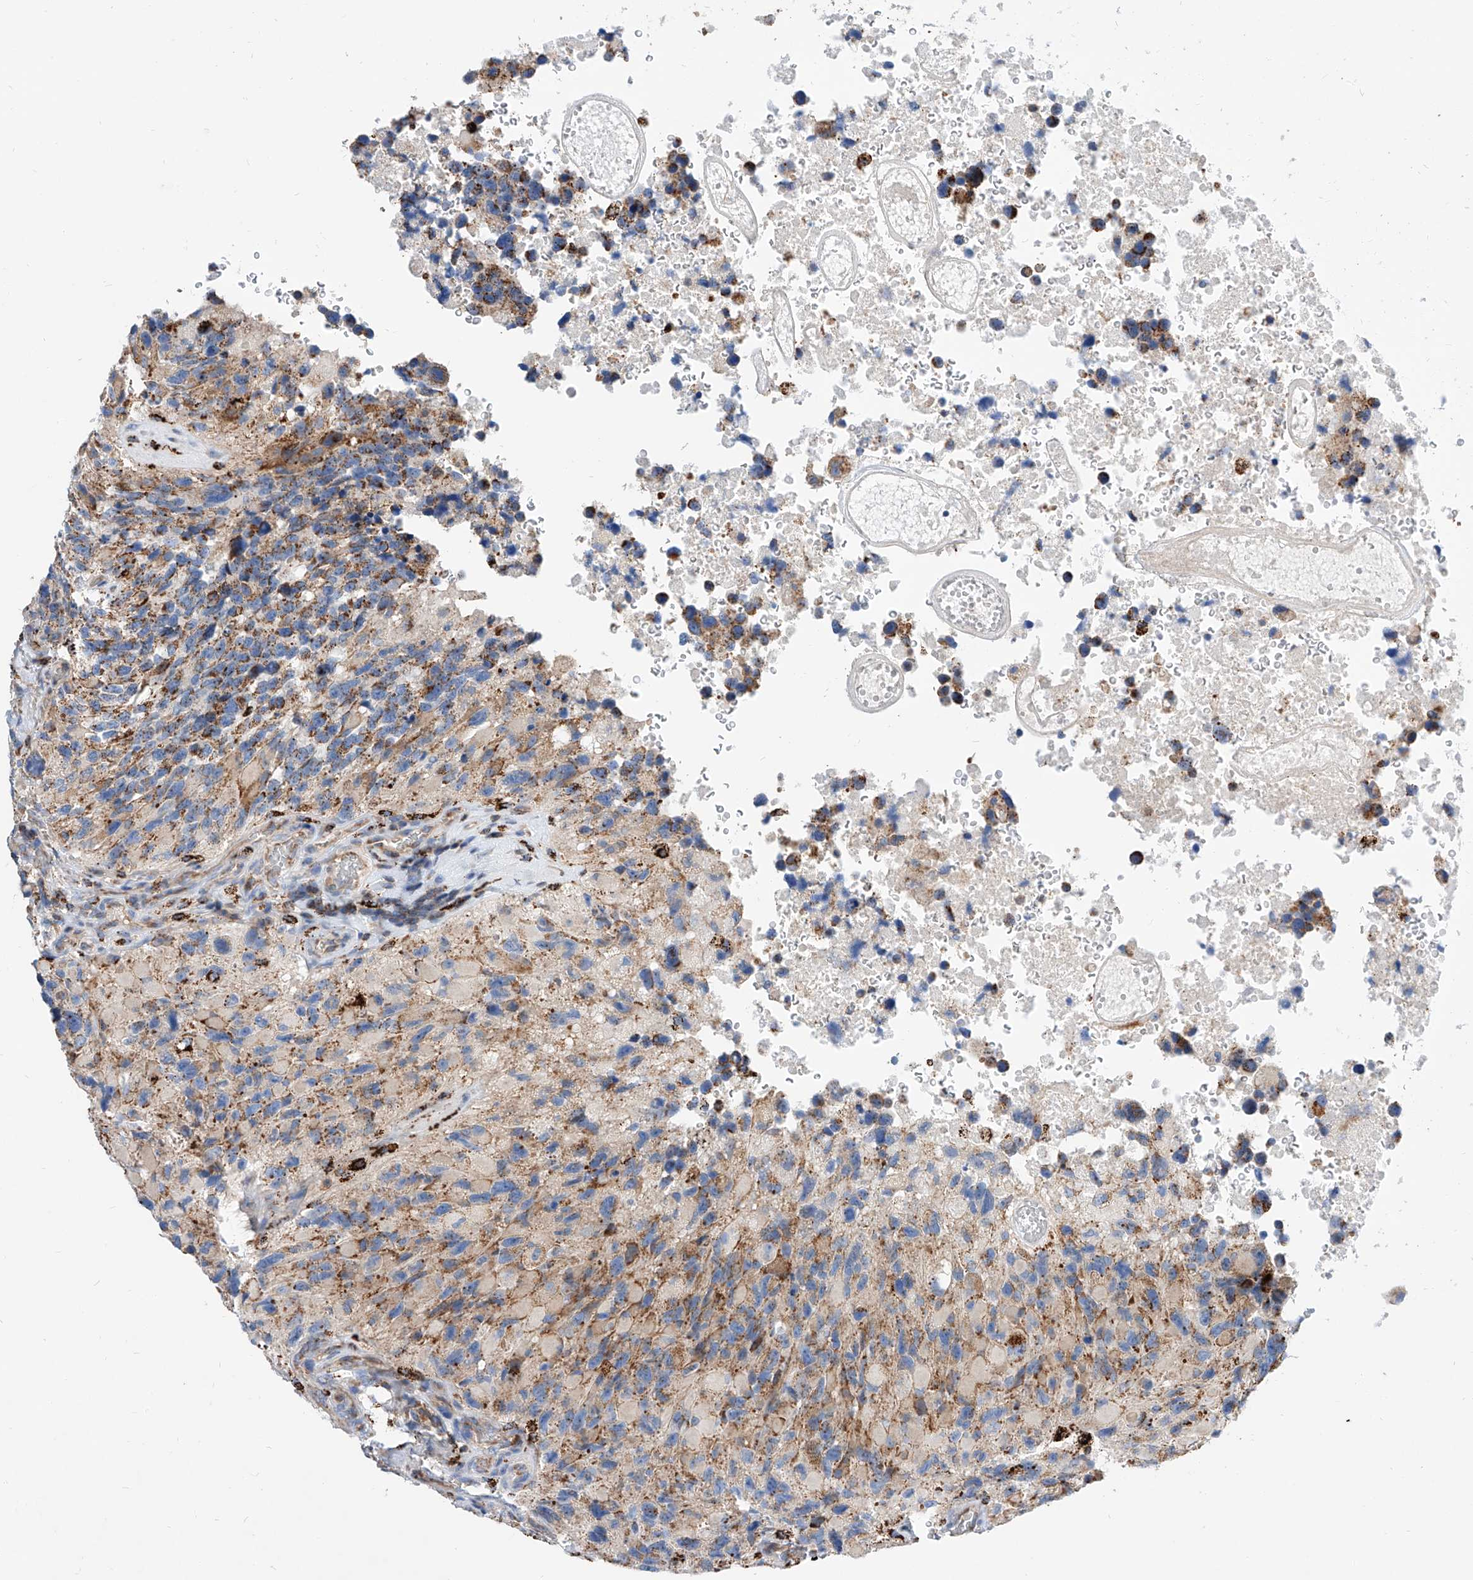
{"staining": {"intensity": "moderate", "quantity": ">75%", "location": "cytoplasmic/membranous"}, "tissue": "glioma", "cell_type": "Tumor cells", "image_type": "cancer", "snomed": [{"axis": "morphology", "description": "Glioma, malignant, High grade"}, {"axis": "topography", "description": "Brain"}], "caption": "Immunohistochemistry (DAB (3,3'-diaminobenzidine)) staining of glioma demonstrates moderate cytoplasmic/membranous protein staining in about >75% of tumor cells. (DAB (3,3'-diaminobenzidine) IHC, brown staining for protein, blue staining for nuclei).", "gene": "CPNE5", "patient": {"sex": "male", "age": 69}}